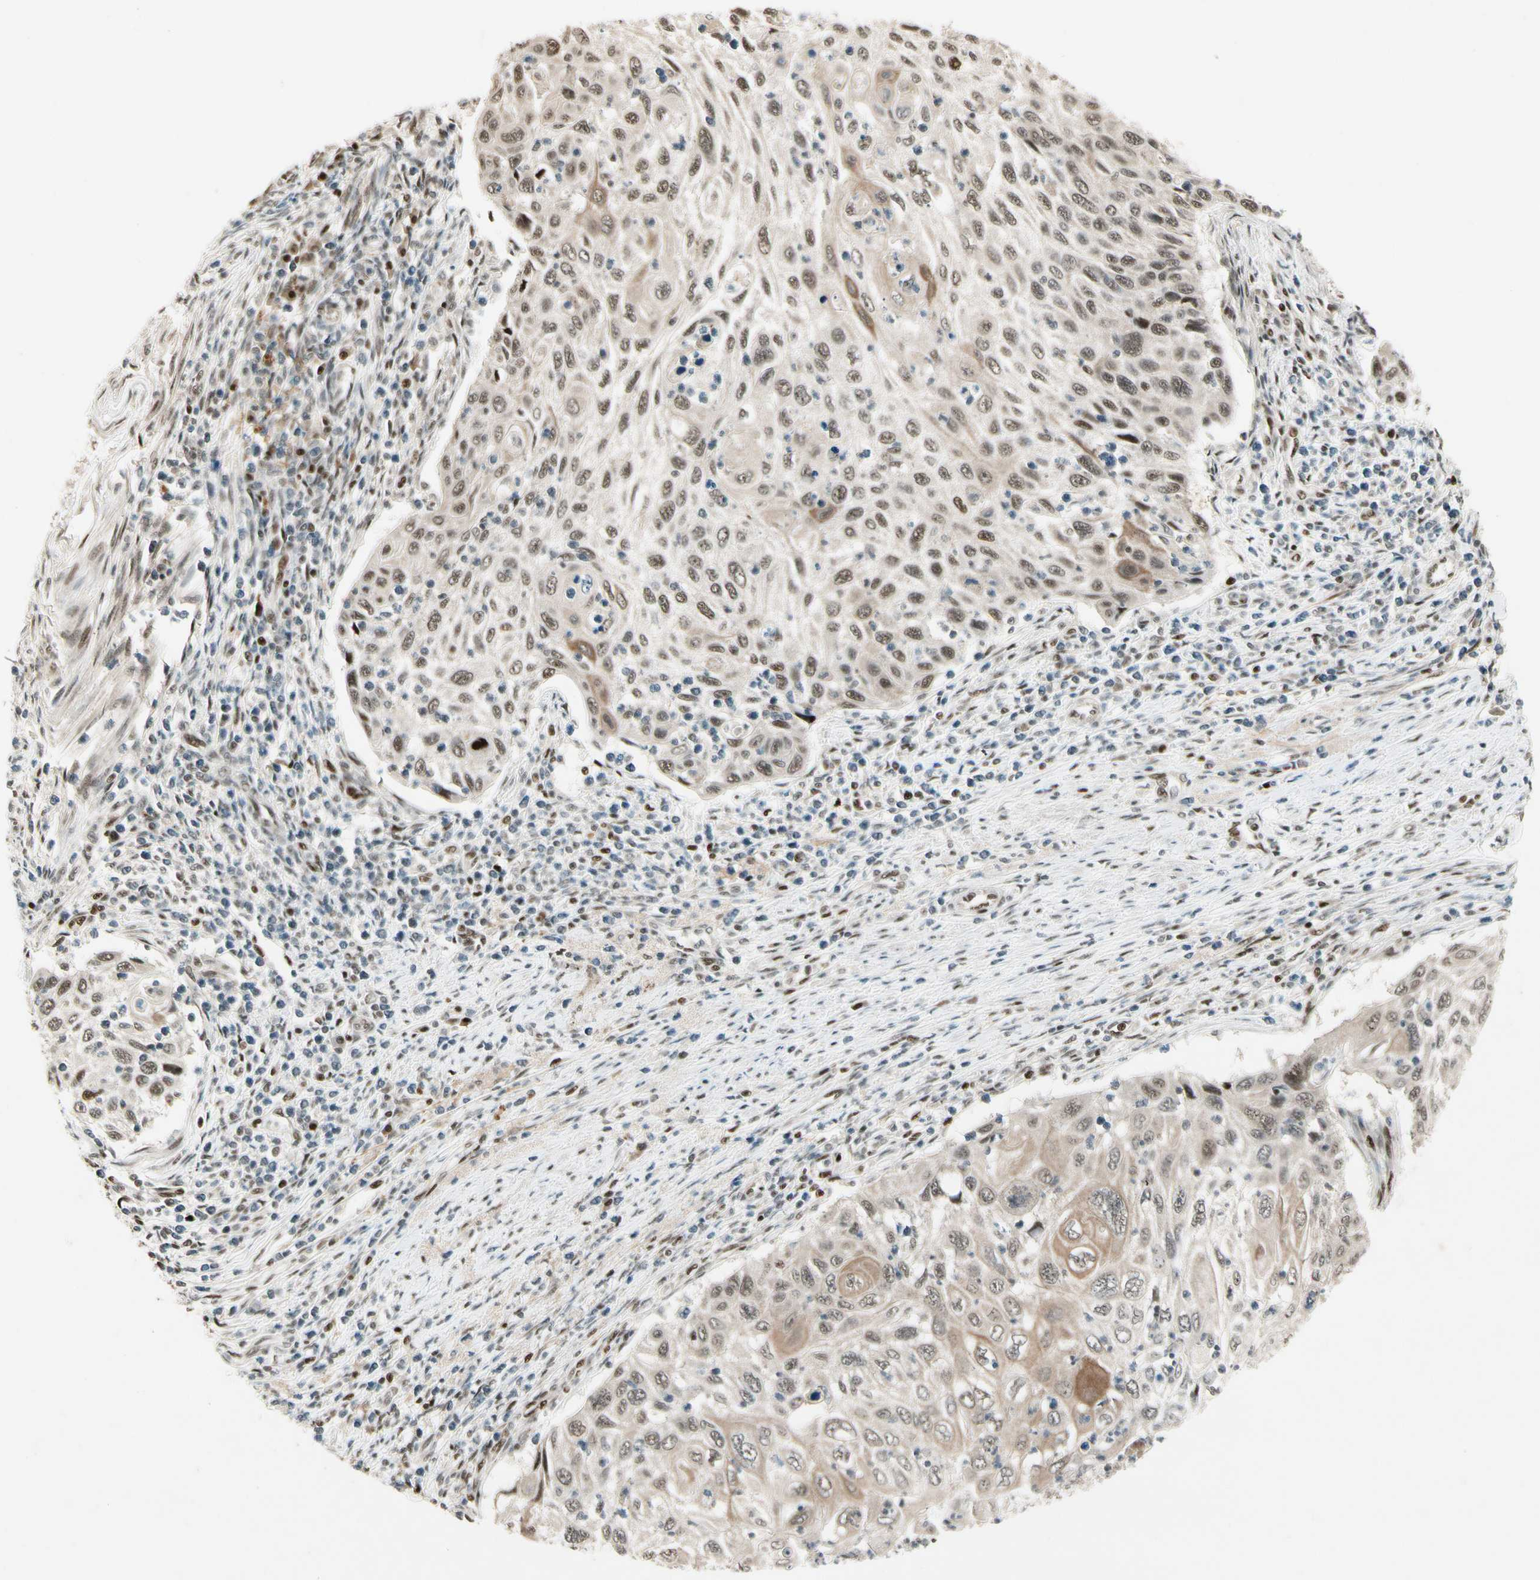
{"staining": {"intensity": "moderate", "quantity": "25%-75%", "location": "nuclear"}, "tissue": "cervical cancer", "cell_type": "Tumor cells", "image_type": "cancer", "snomed": [{"axis": "morphology", "description": "Squamous cell carcinoma, NOS"}, {"axis": "topography", "description": "Cervix"}], "caption": "Human cervical squamous cell carcinoma stained for a protein (brown) shows moderate nuclear positive staining in approximately 25%-75% of tumor cells.", "gene": "CDK11A", "patient": {"sex": "female", "age": 70}}